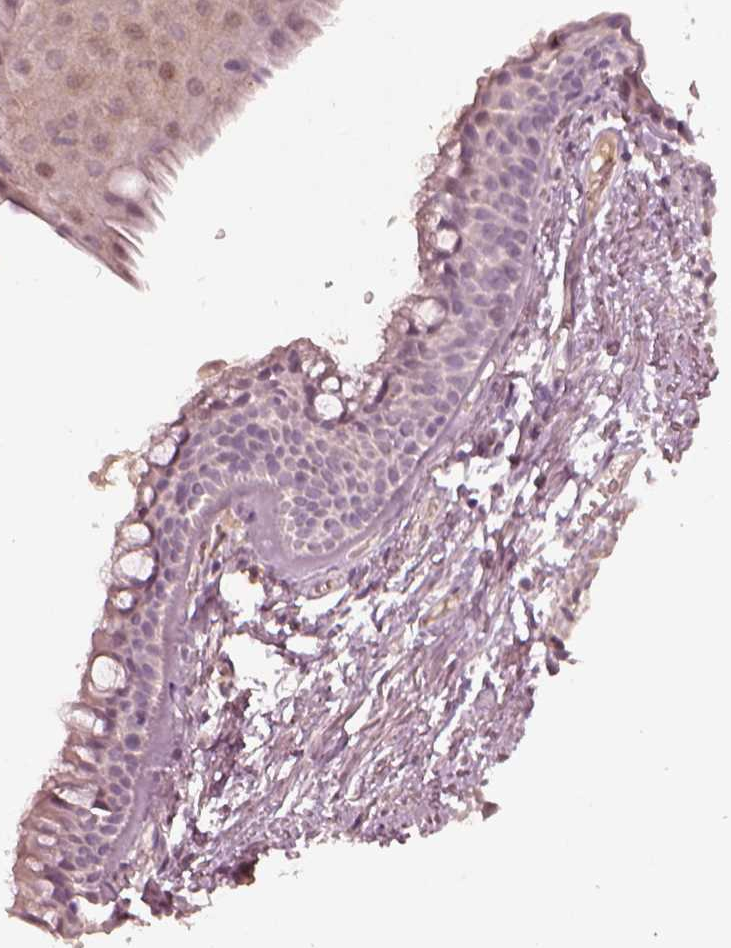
{"staining": {"intensity": "weak", "quantity": "25%-75%", "location": "cytoplasmic/membranous"}, "tissue": "adipose tissue", "cell_type": "Adipocytes", "image_type": "normal", "snomed": [{"axis": "morphology", "description": "Normal tissue, NOS"}, {"axis": "topography", "description": "Cartilage tissue"}, {"axis": "topography", "description": "Bronchus"}], "caption": "A micrograph of adipose tissue stained for a protein reveals weak cytoplasmic/membranous brown staining in adipocytes.", "gene": "MADCAM1", "patient": {"sex": "female", "age": 79}}